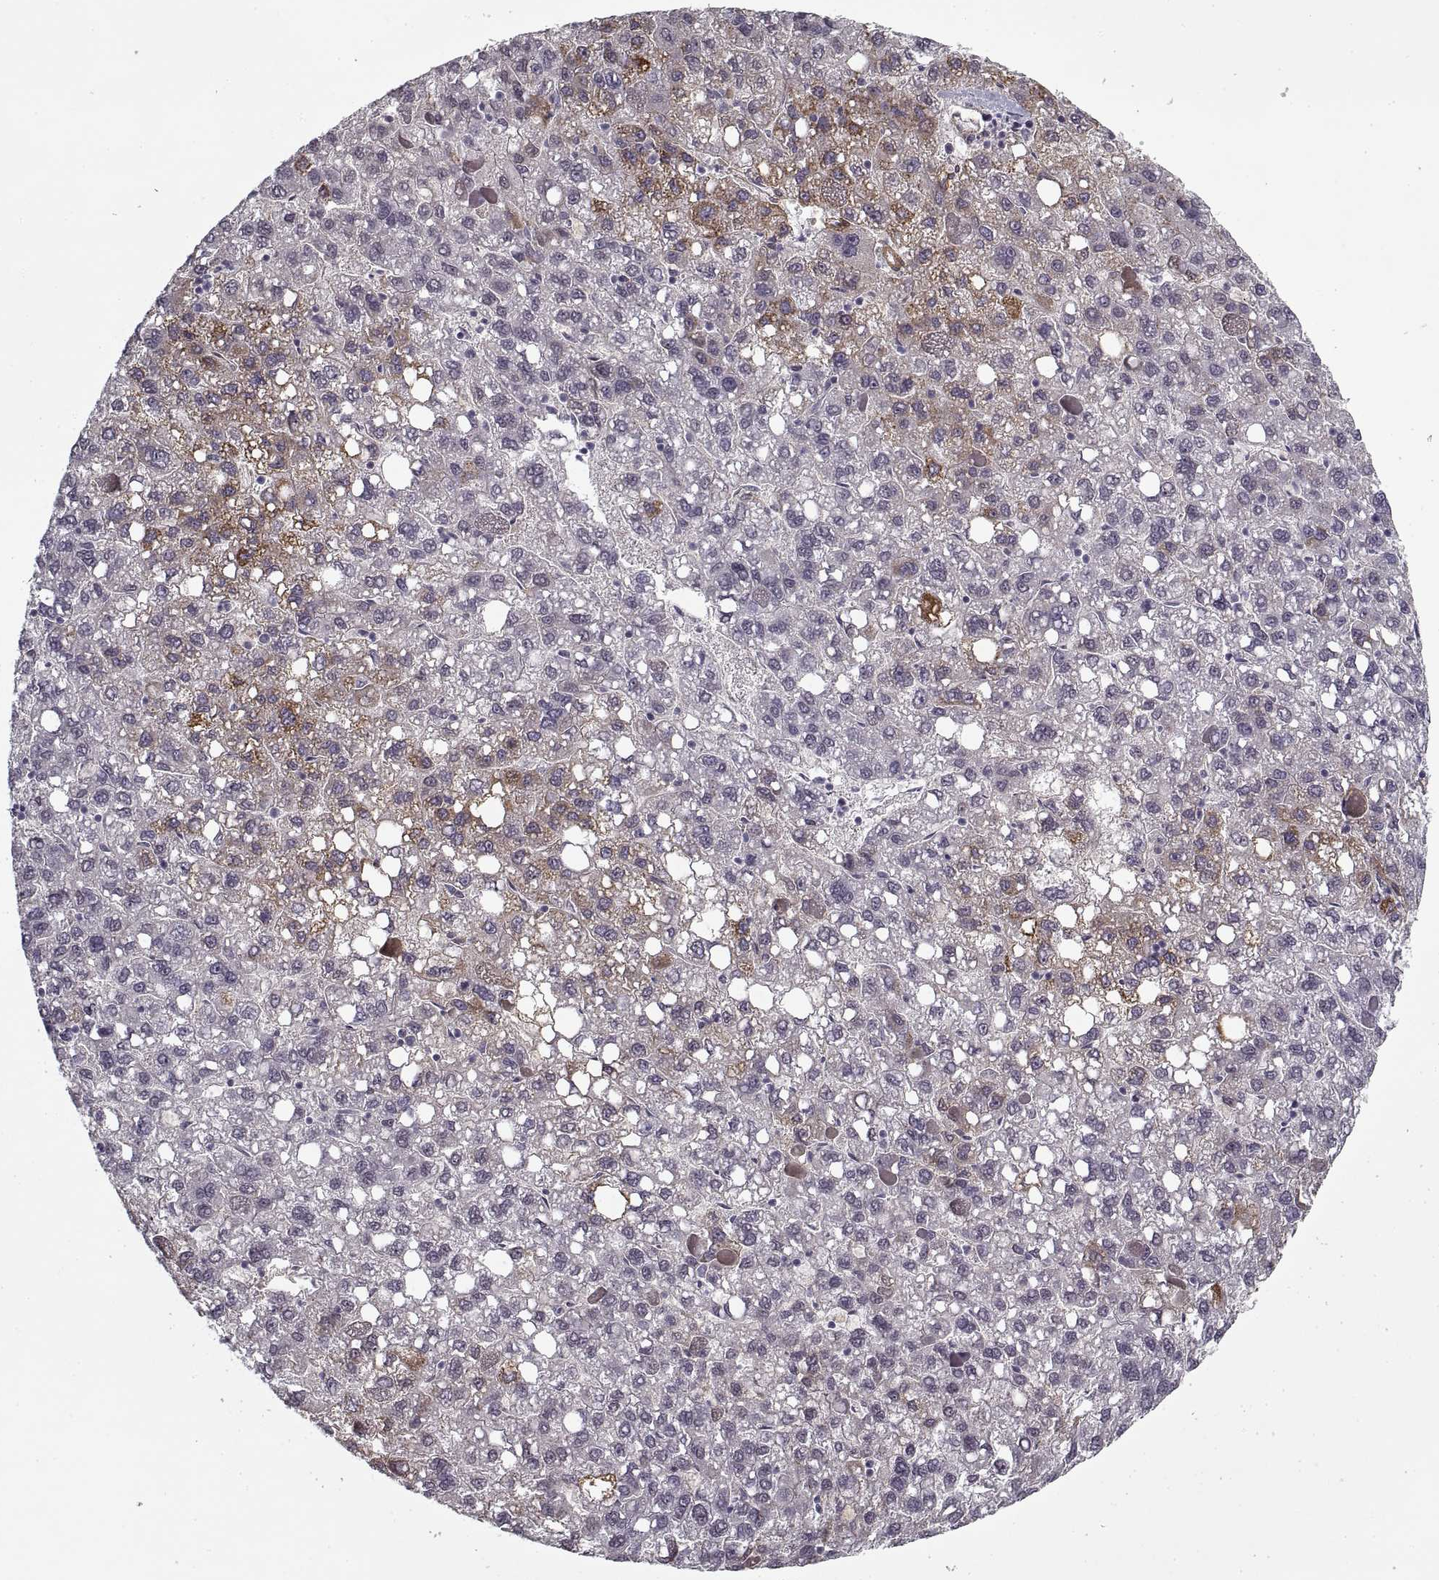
{"staining": {"intensity": "moderate", "quantity": "<25%", "location": "cytoplasmic/membranous"}, "tissue": "liver cancer", "cell_type": "Tumor cells", "image_type": "cancer", "snomed": [{"axis": "morphology", "description": "Carcinoma, Hepatocellular, NOS"}, {"axis": "topography", "description": "Liver"}], "caption": "Approximately <25% of tumor cells in hepatocellular carcinoma (liver) reveal moderate cytoplasmic/membranous protein positivity as visualized by brown immunohistochemical staining.", "gene": "LAMB2", "patient": {"sex": "female", "age": 82}}